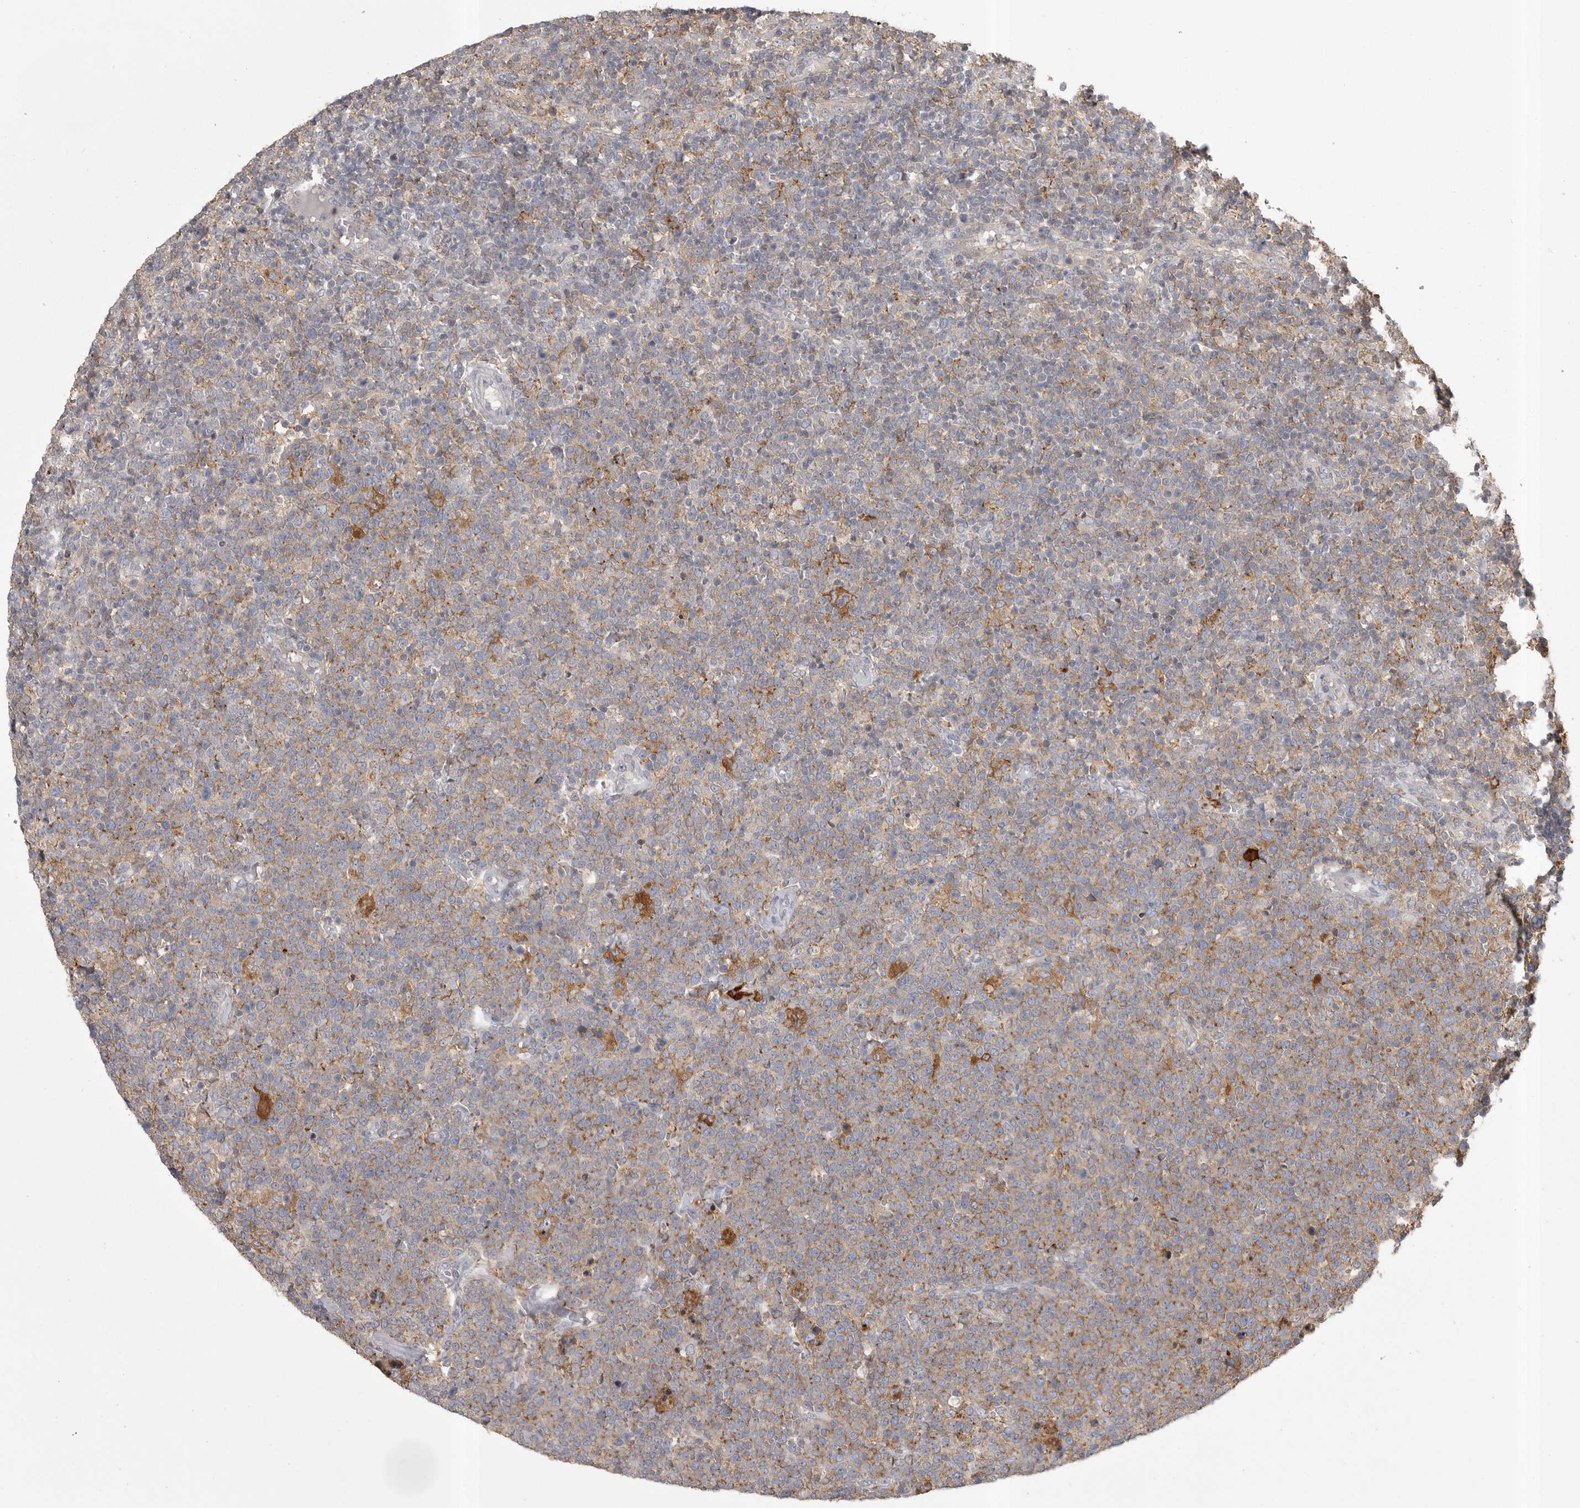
{"staining": {"intensity": "moderate", "quantity": "25%-75%", "location": "cytoplasmic/membranous"}, "tissue": "lymphoma", "cell_type": "Tumor cells", "image_type": "cancer", "snomed": [{"axis": "morphology", "description": "Malignant lymphoma, non-Hodgkin's type, High grade"}, {"axis": "topography", "description": "Lymph node"}], "caption": "Immunohistochemistry (DAB (3,3'-diaminobenzidine)) staining of high-grade malignant lymphoma, non-Hodgkin's type demonstrates moderate cytoplasmic/membranous protein expression in approximately 25%-75% of tumor cells.", "gene": "CMTM6", "patient": {"sex": "male", "age": 61}}